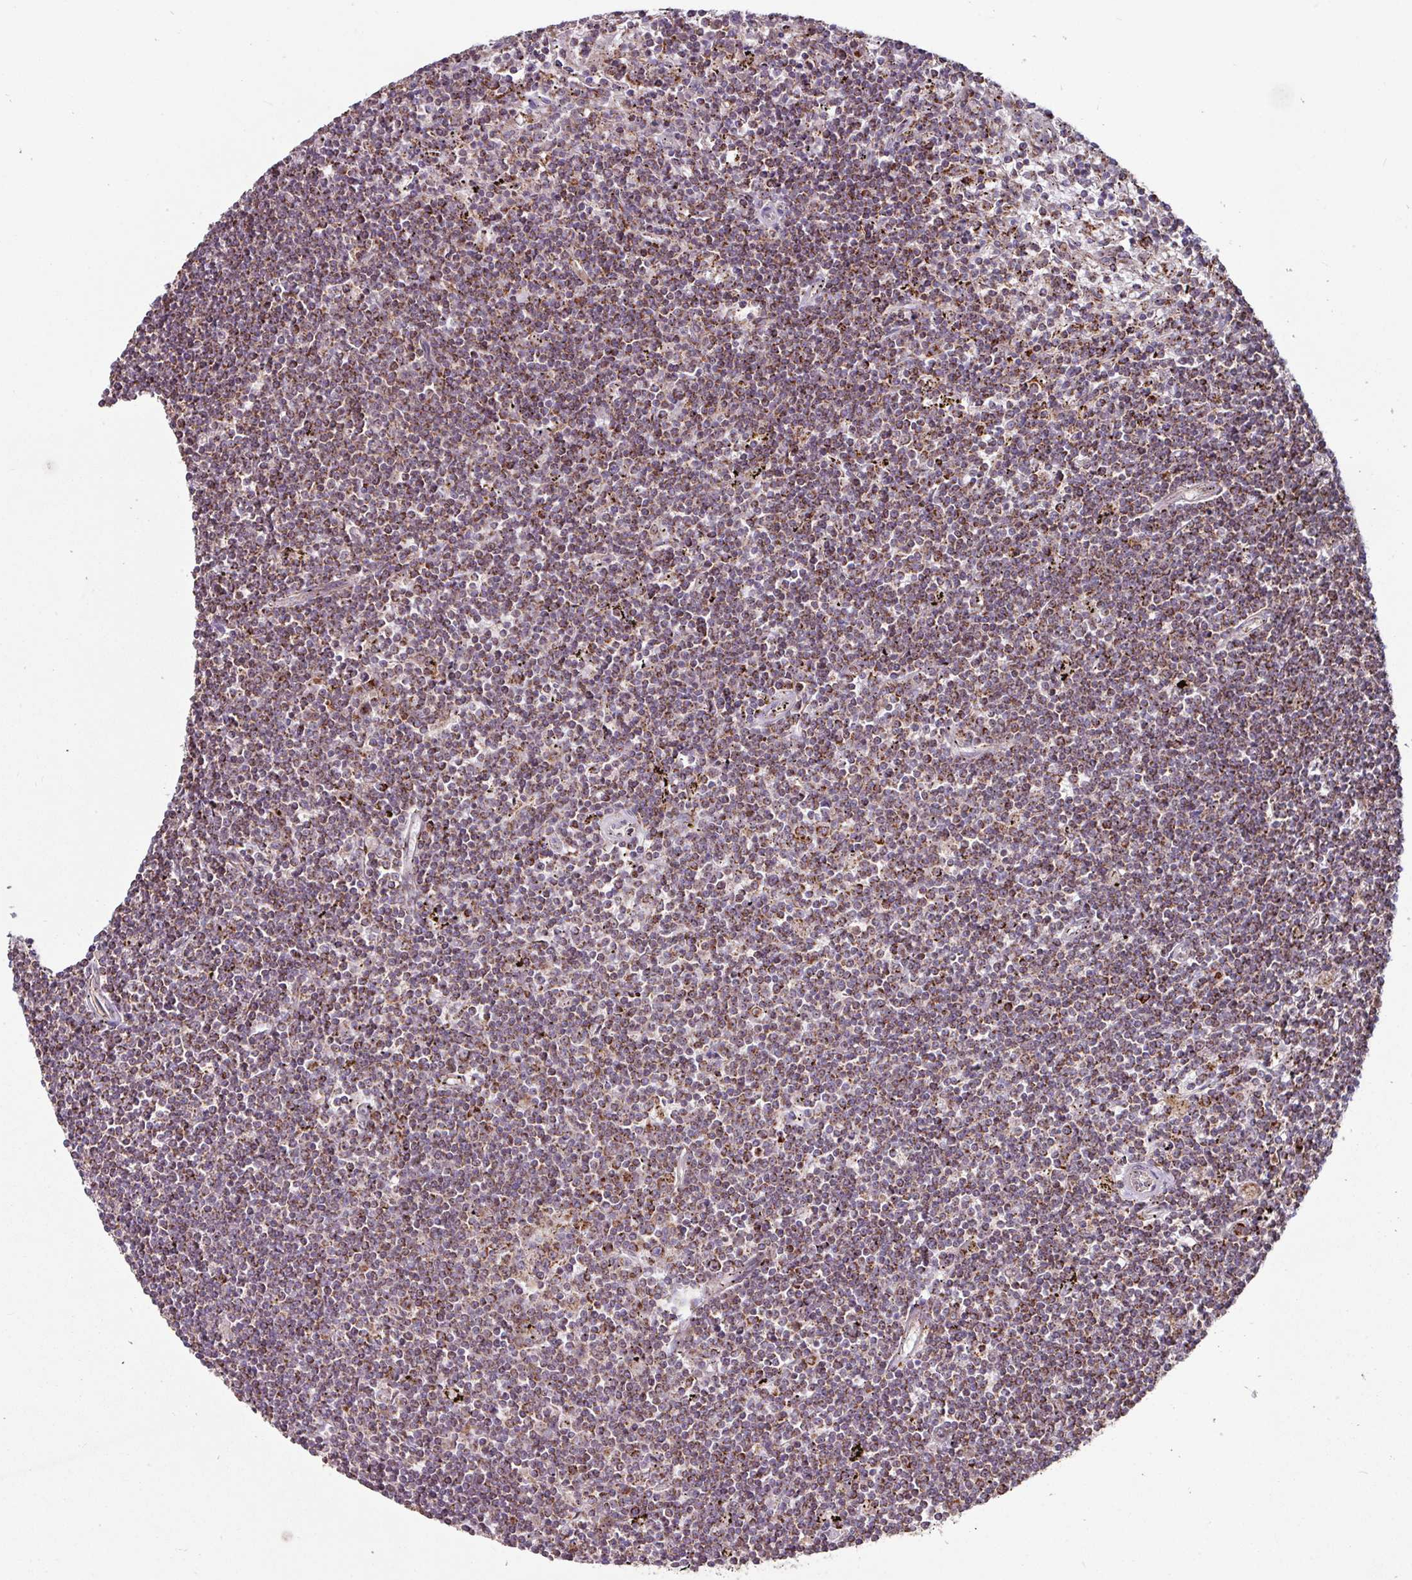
{"staining": {"intensity": "moderate", "quantity": "25%-75%", "location": "cytoplasmic/membranous"}, "tissue": "lymphoma", "cell_type": "Tumor cells", "image_type": "cancer", "snomed": [{"axis": "morphology", "description": "Malignant lymphoma, non-Hodgkin's type, Low grade"}, {"axis": "topography", "description": "Spleen"}], "caption": "Immunohistochemical staining of low-grade malignant lymphoma, non-Hodgkin's type demonstrates medium levels of moderate cytoplasmic/membranous protein positivity in approximately 25%-75% of tumor cells.", "gene": "OR2D3", "patient": {"sex": "male", "age": 76}}